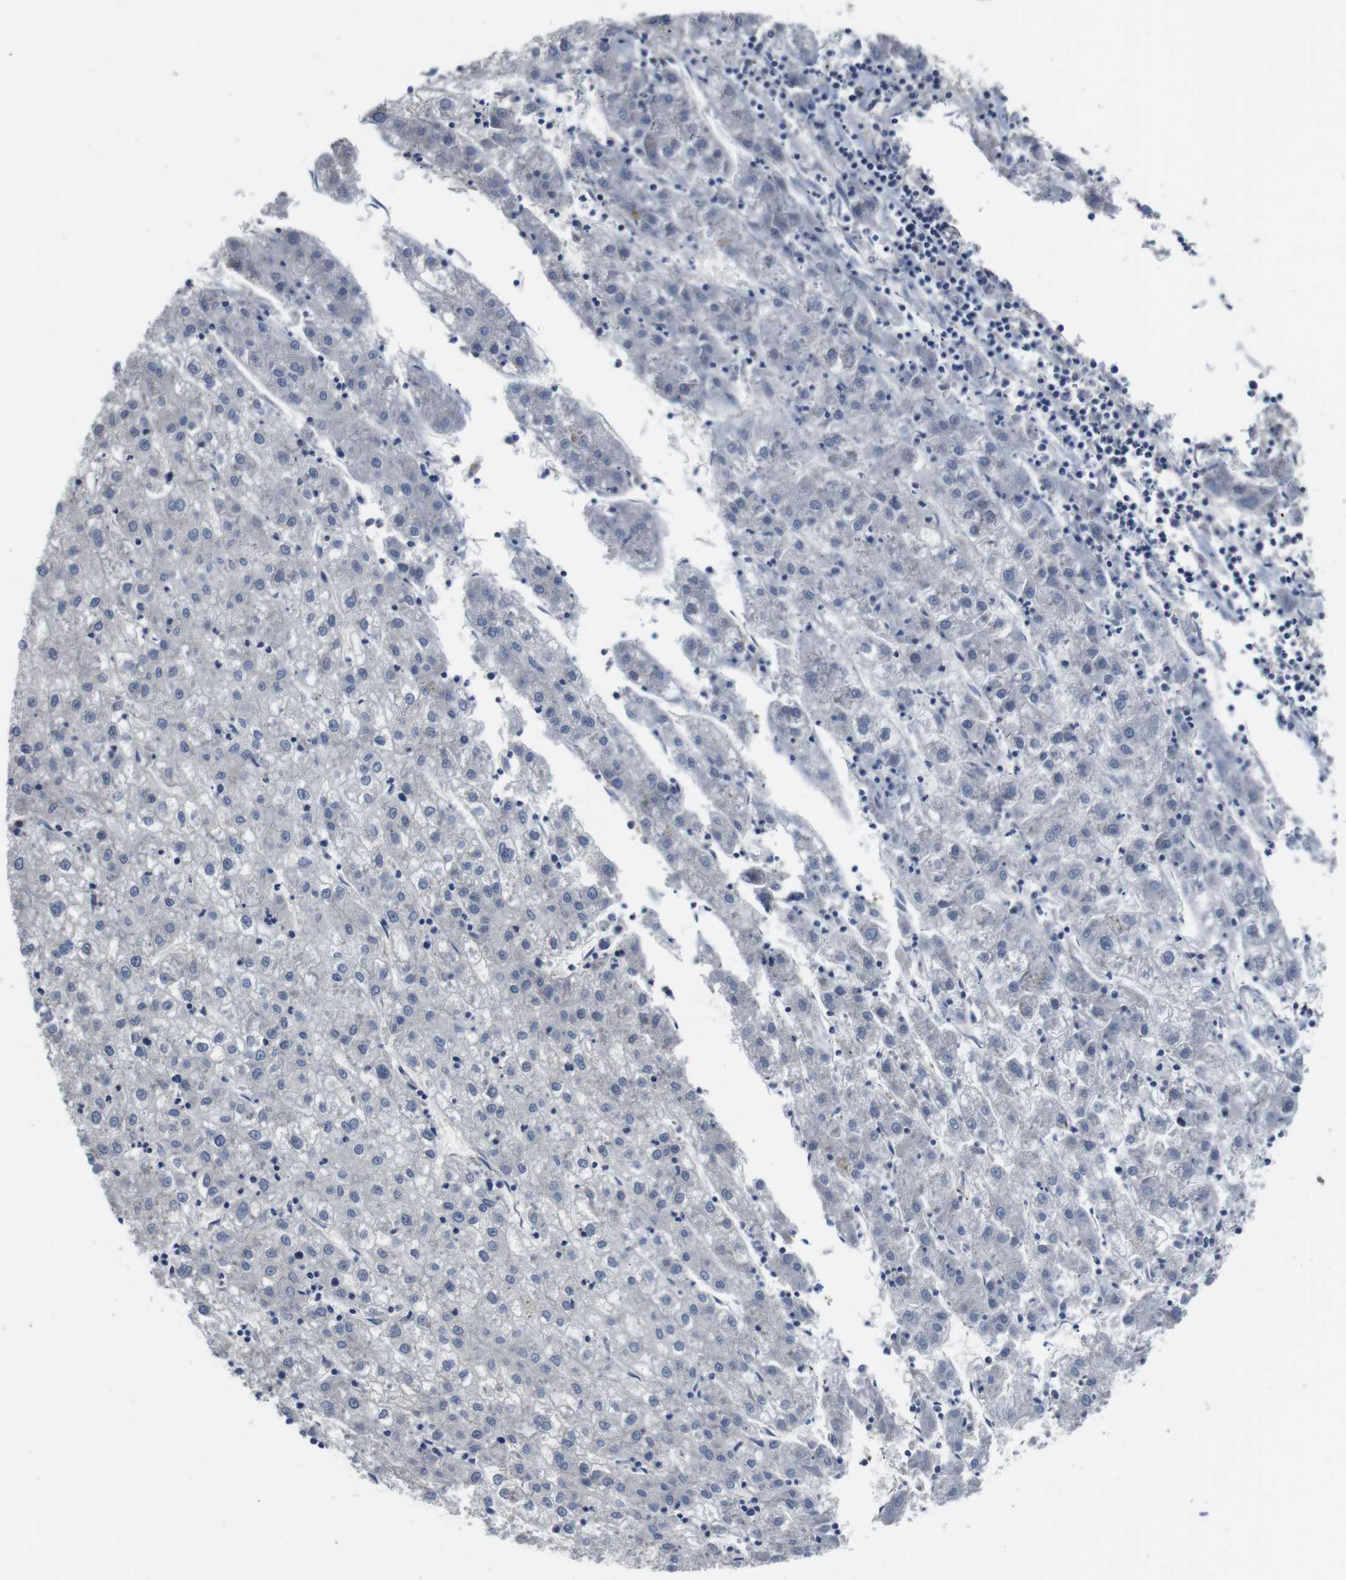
{"staining": {"intensity": "negative", "quantity": "none", "location": "none"}, "tissue": "liver cancer", "cell_type": "Tumor cells", "image_type": "cancer", "snomed": [{"axis": "morphology", "description": "Carcinoma, Hepatocellular, NOS"}, {"axis": "topography", "description": "Liver"}], "caption": "Hepatocellular carcinoma (liver) was stained to show a protein in brown. There is no significant staining in tumor cells.", "gene": "FADD", "patient": {"sex": "male", "age": 72}}